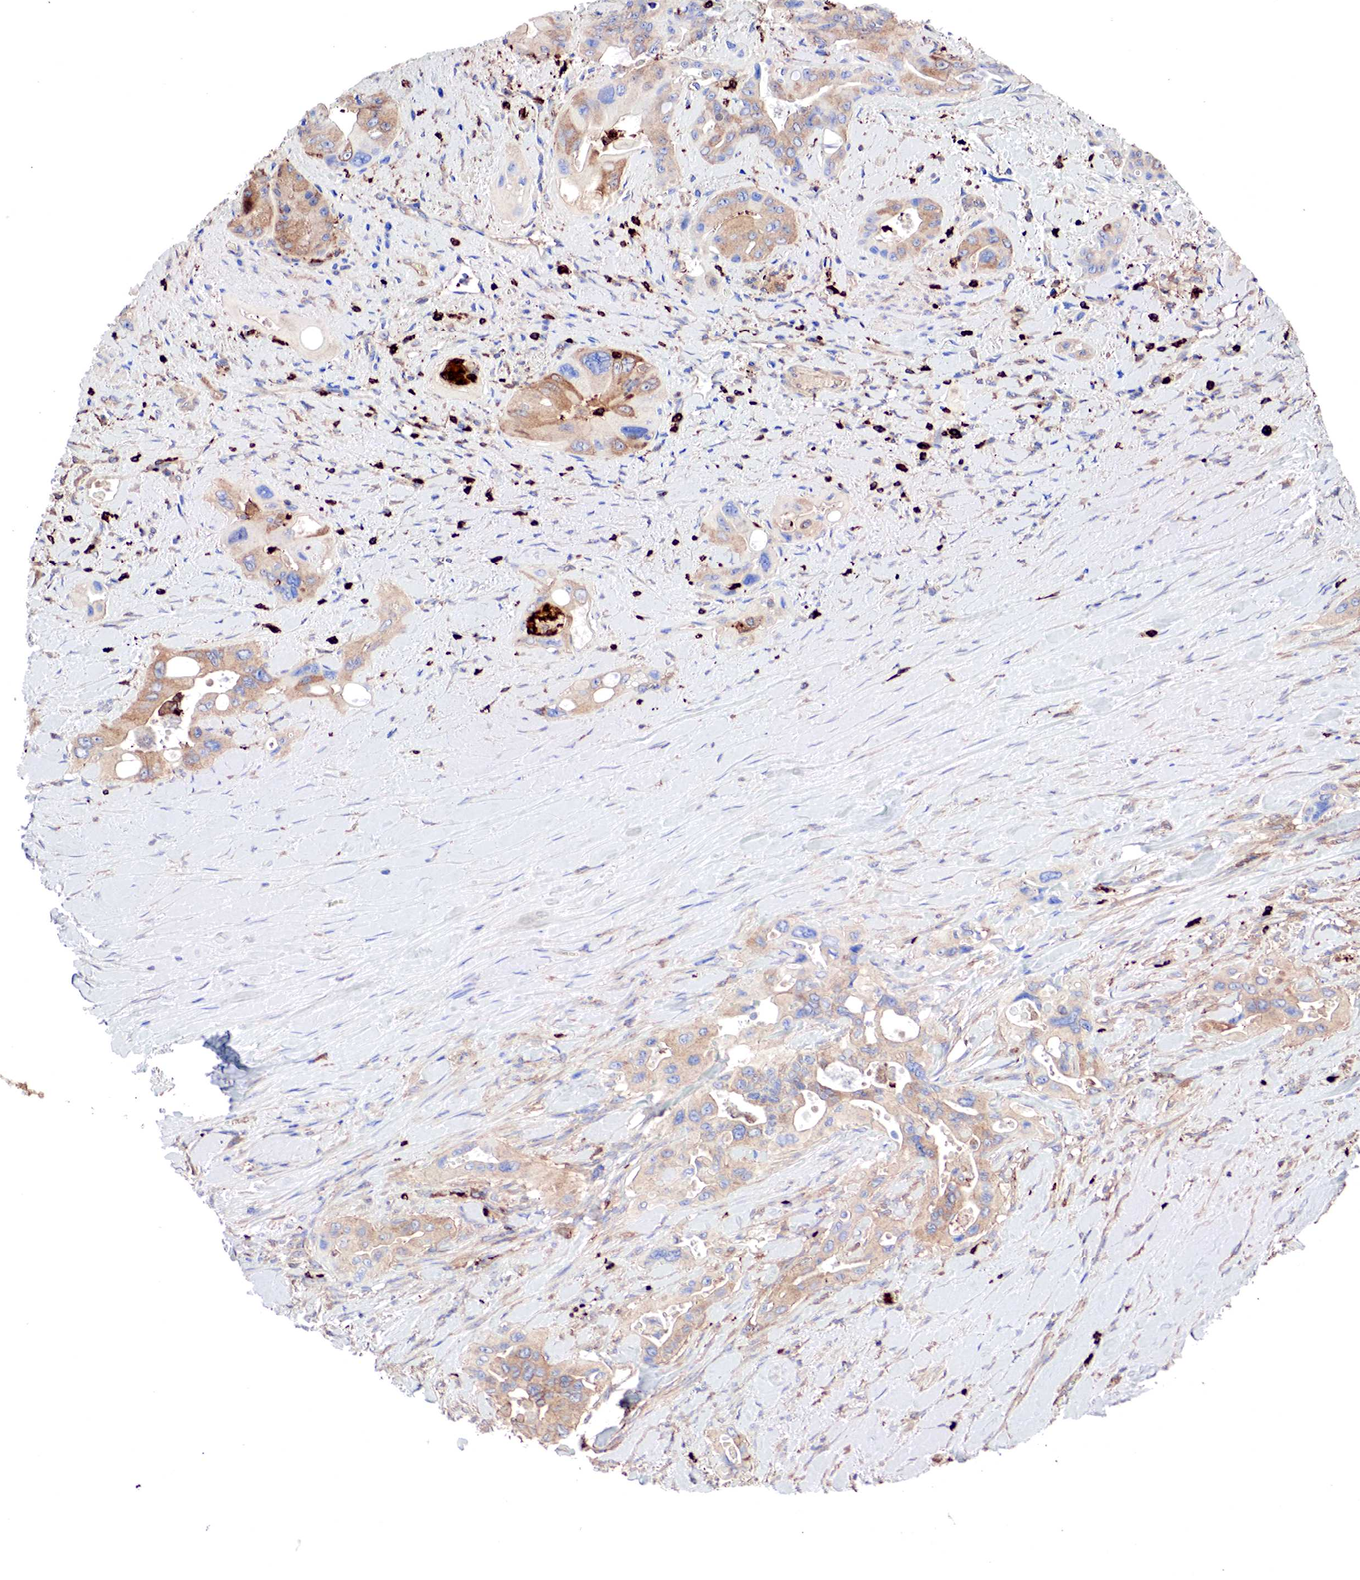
{"staining": {"intensity": "weak", "quantity": "25%-75%", "location": "cytoplasmic/membranous"}, "tissue": "pancreatic cancer", "cell_type": "Tumor cells", "image_type": "cancer", "snomed": [{"axis": "morphology", "description": "Adenocarcinoma, NOS"}, {"axis": "topography", "description": "Pancreas"}], "caption": "Immunohistochemical staining of pancreatic cancer (adenocarcinoma) reveals weak cytoplasmic/membranous protein positivity in approximately 25%-75% of tumor cells.", "gene": "G6PD", "patient": {"sex": "male", "age": 77}}